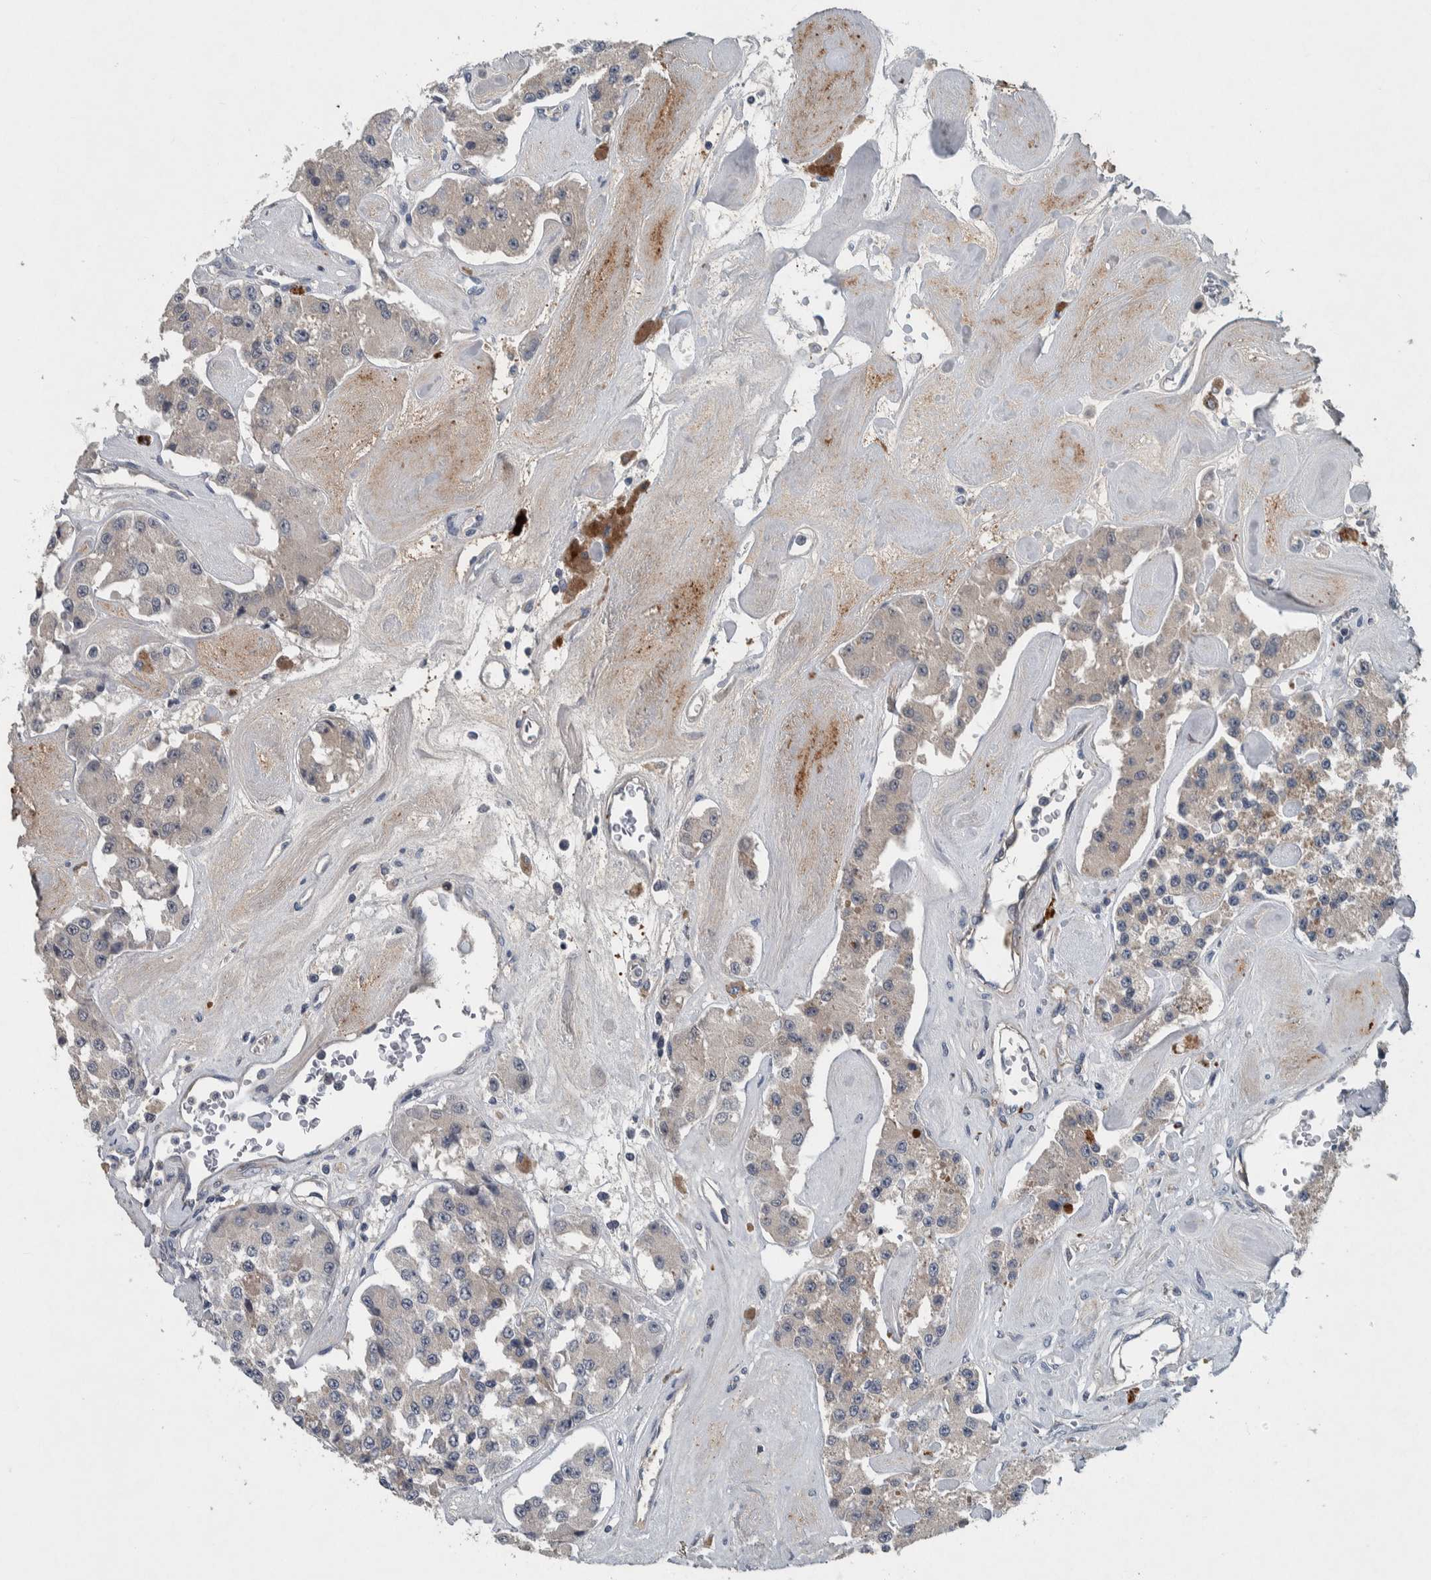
{"staining": {"intensity": "weak", "quantity": "<25%", "location": "cytoplasmic/membranous"}, "tissue": "carcinoid", "cell_type": "Tumor cells", "image_type": "cancer", "snomed": [{"axis": "morphology", "description": "Carcinoid, malignant, NOS"}, {"axis": "topography", "description": "Pancreas"}], "caption": "A histopathology image of human carcinoid is negative for staining in tumor cells.", "gene": "SERPINC1", "patient": {"sex": "male", "age": 41}}